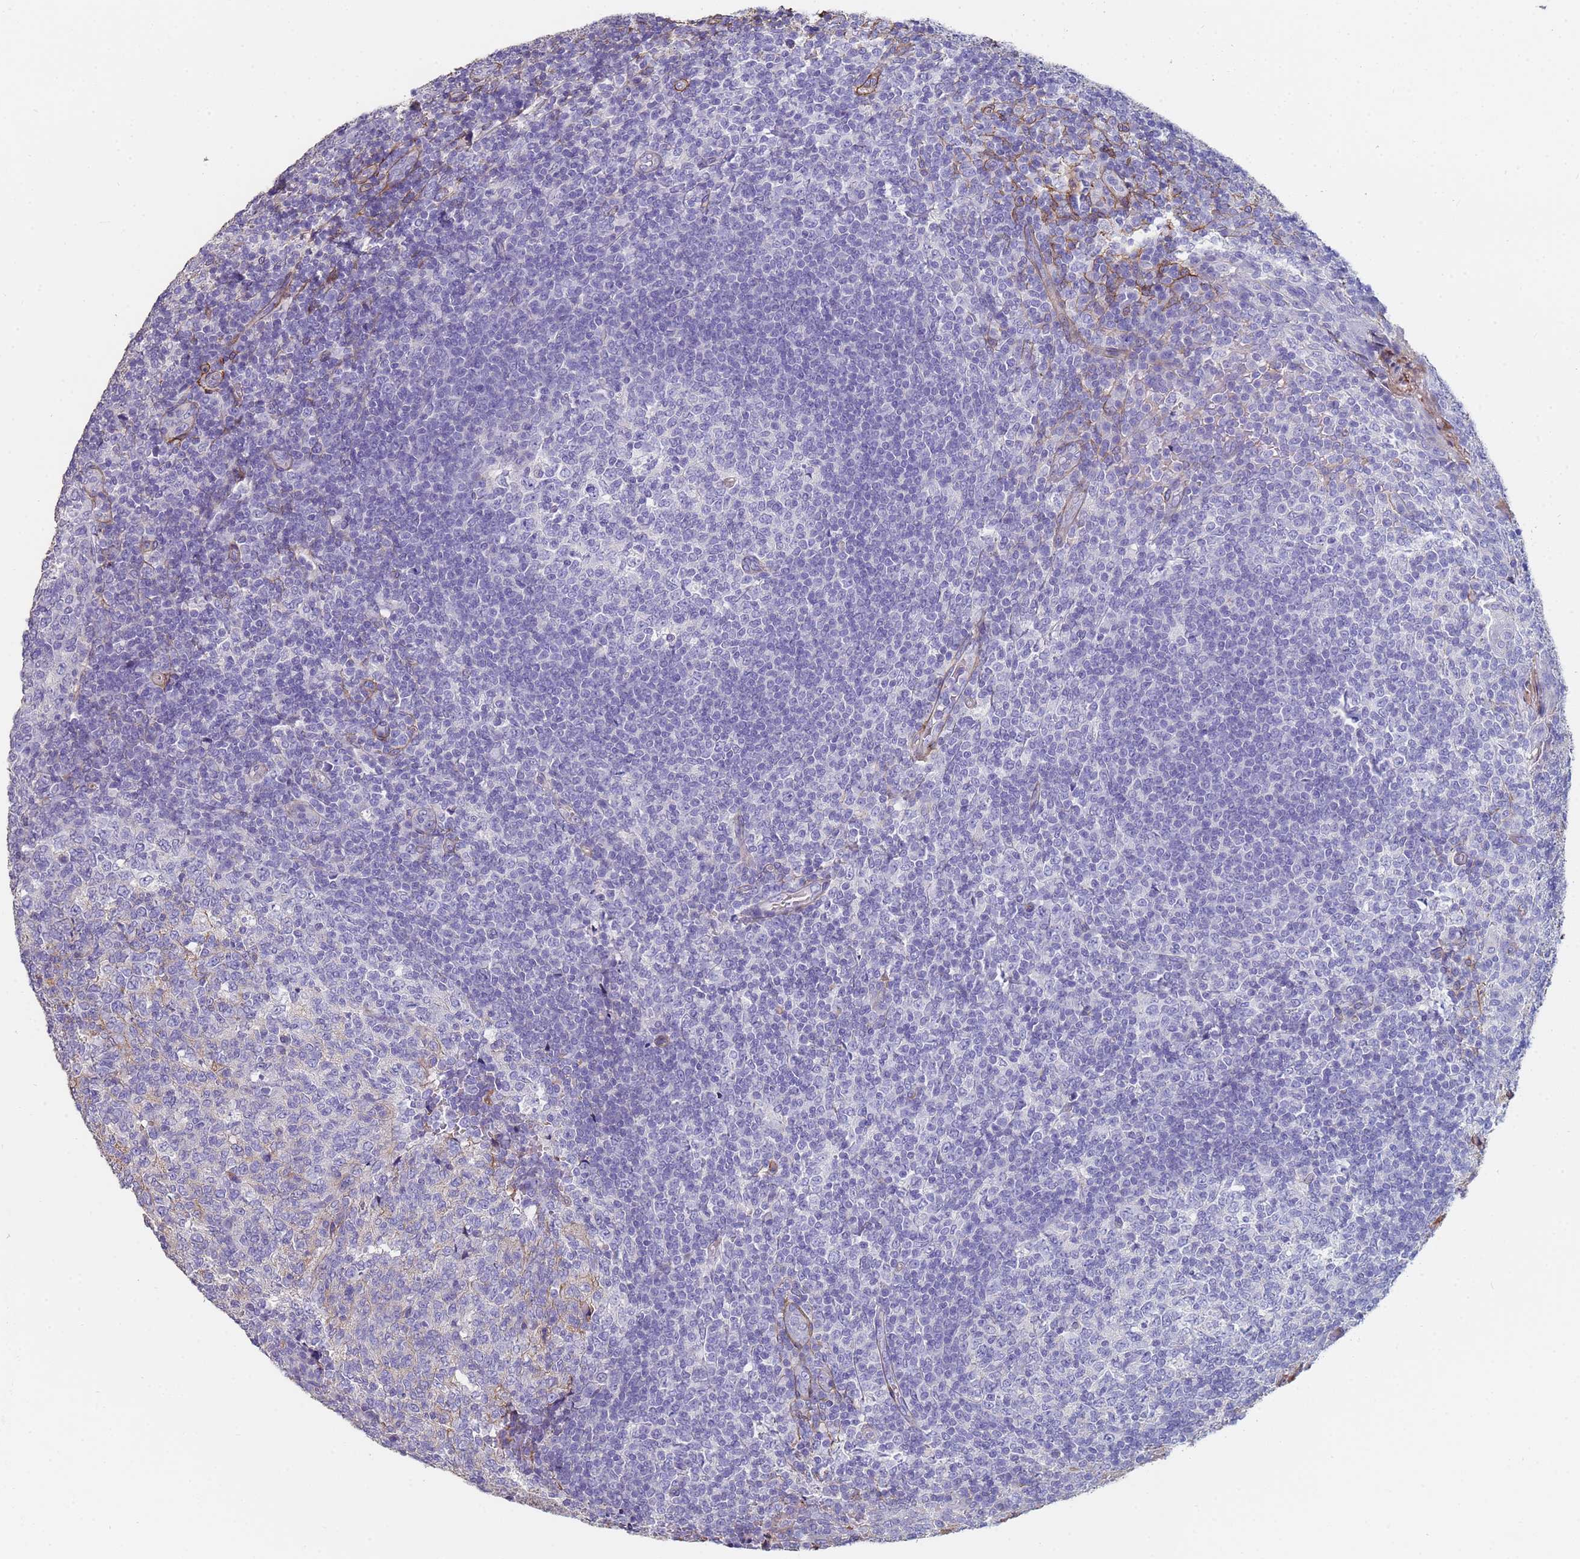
{"staining": {"intensity": "negative", "quantity": "none", "location": "none"}, "tissue": "tonsil", "cell_type": "Germinal center cells", "image_type": "normal", "snomed": [{"axis": "morphology", "description": "Normal tissue, NOS"}, {"axis": "topography", "description": "Tonsil"}], "caption": "DAB (3,3'-diaminobenzidine) immunohistochemical staining of benign human tonsil exhibits no significant expression in germinal center cells.", "gene": "ABCA8", "patient": {"sex": "female", "age": 19}}